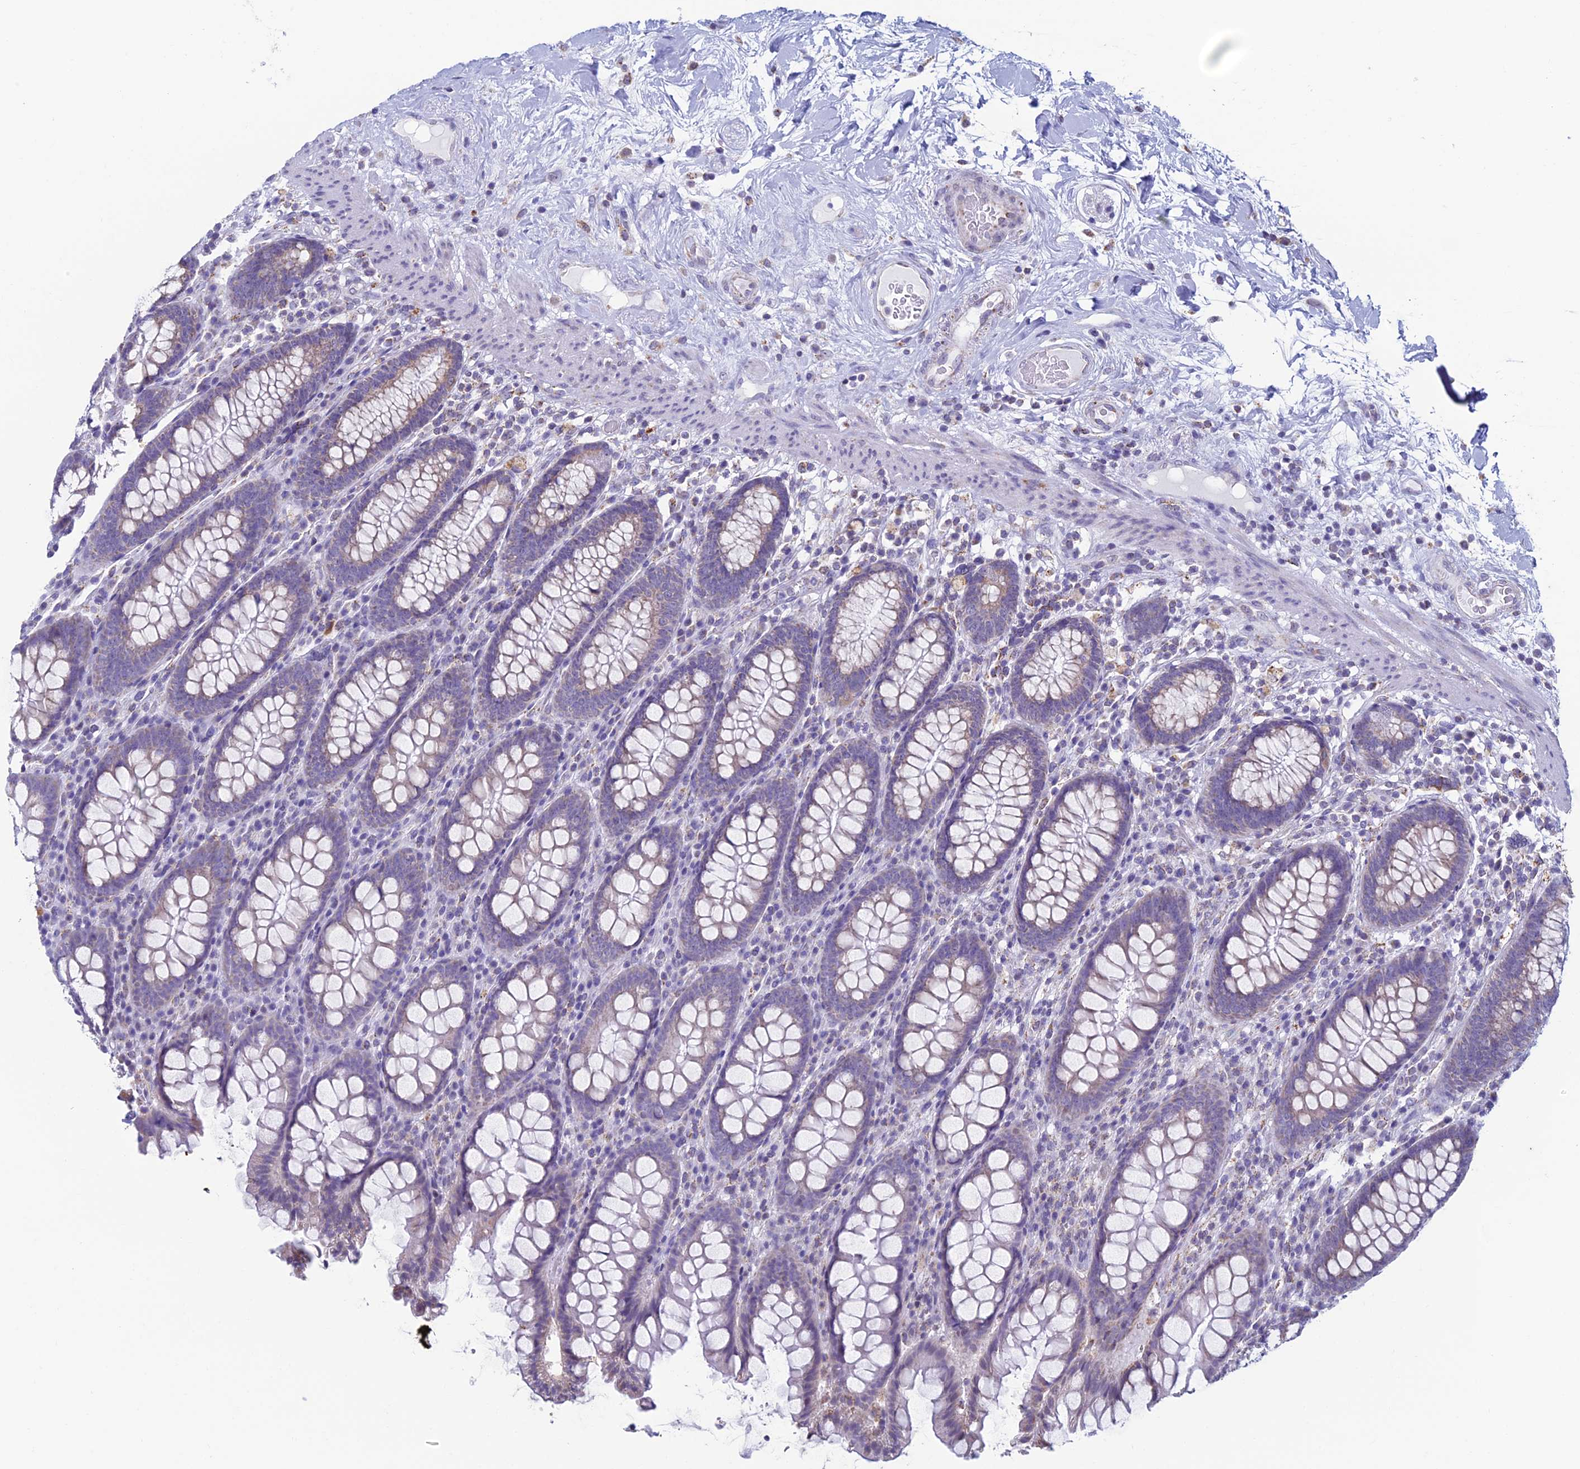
{"staining": {"intensity": "negative", "quantity": "none", "location": "none"}, "tissue": "colon", "cell_type": "Endothelial cells", "image_type": "normal", "snomed": [{"axis": "morphology", "description": "Normal tissue, NOS"}, {"axis": "topography", "description": "Colon"}], "caption": "Immunohistochemical staining of benign colon shows no significant expression in endothelial cells. (DAB (3,3'-diaminobenzidine) immunohistochemistry with hematoxylin counter stain).", "gene": "ZNG1A", "patient": {"sex": "female", "age": 79}}